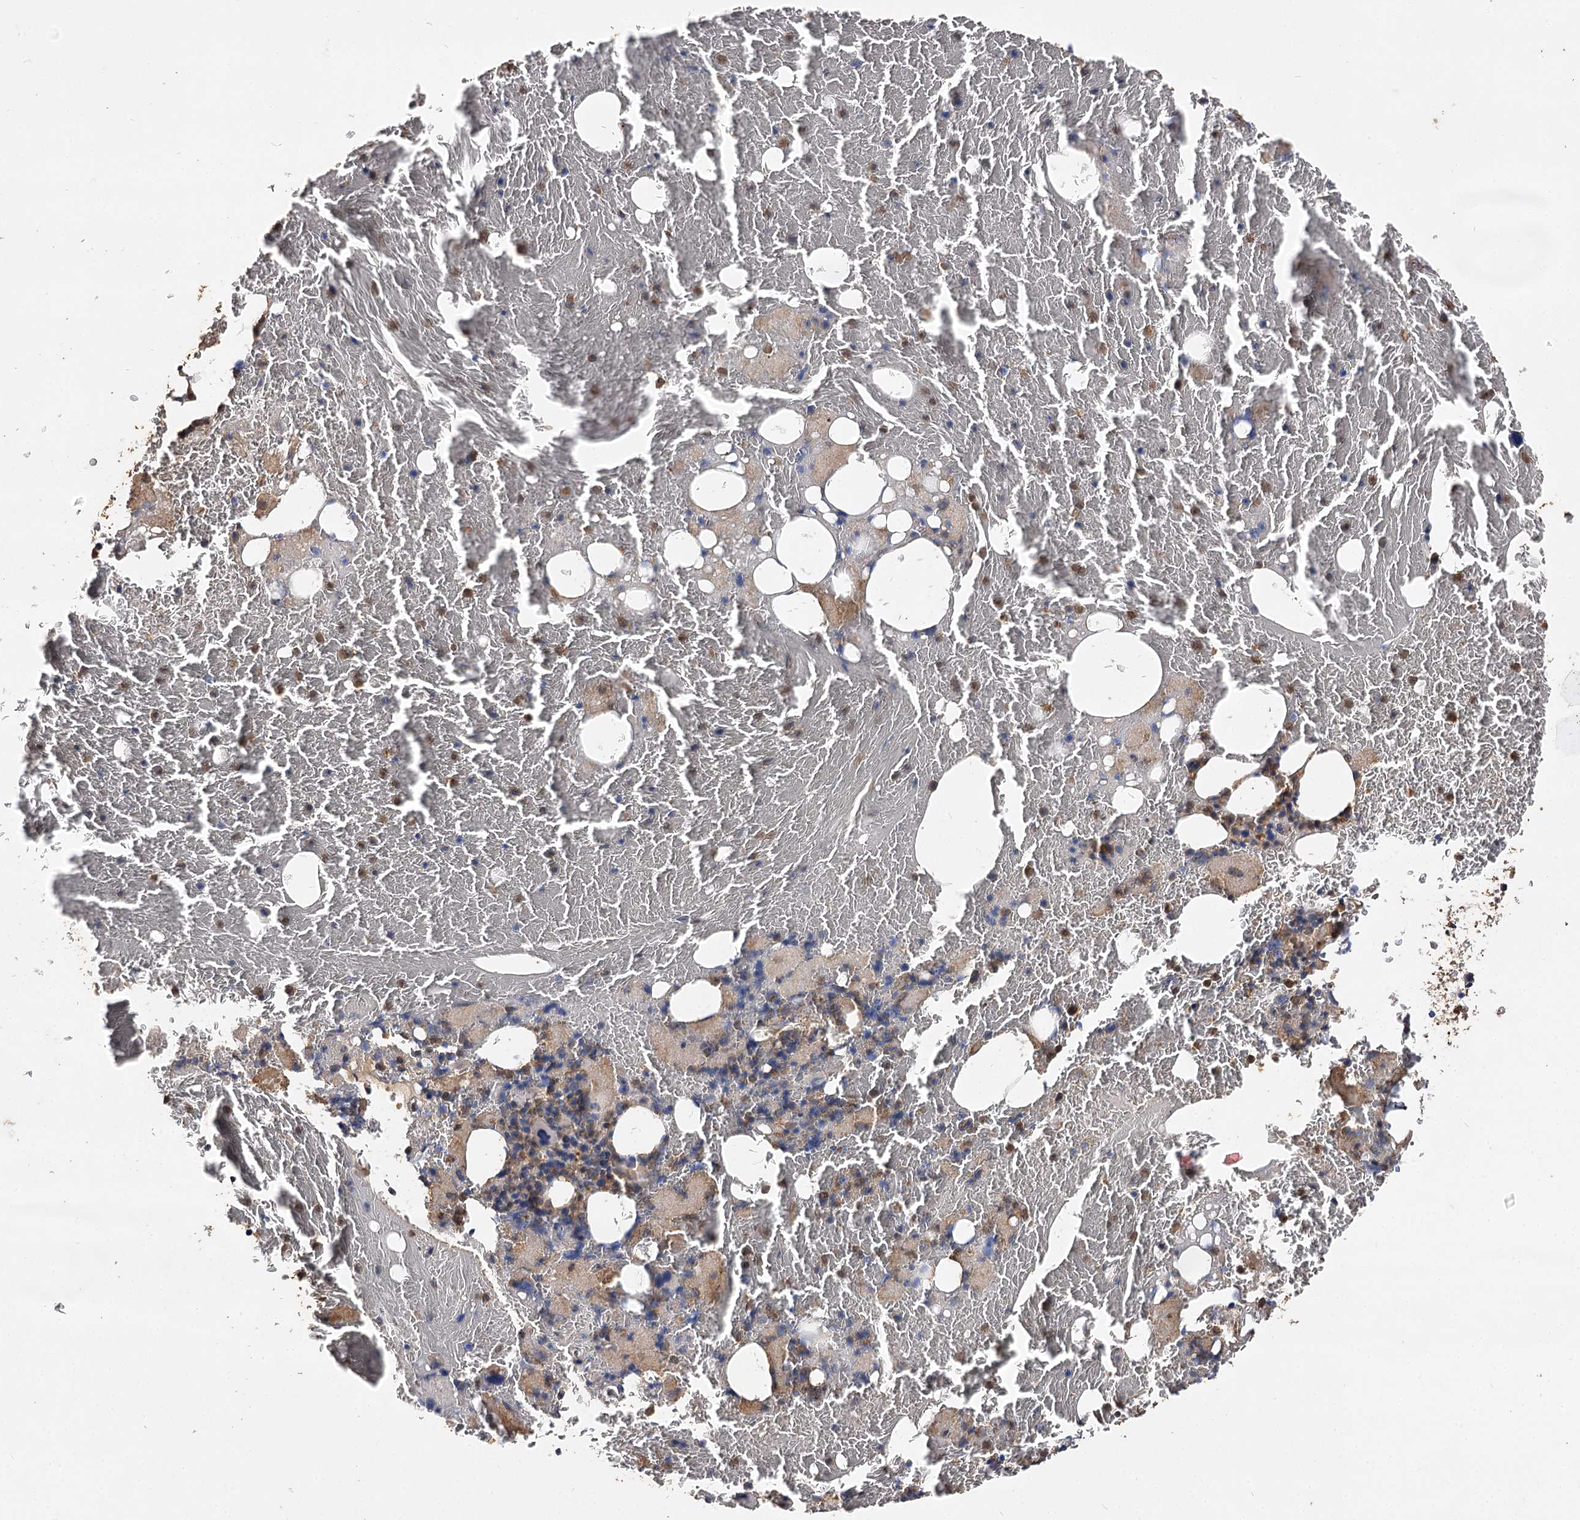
{"staining": {"intensity": "weak", "quantity": ">75%", "location": "cytoplasmic/membranous"}, "tissue": "bone marrow", "cell_type": "Hematopoietic cells", "image_type": "normal", "snomed": [{"axis": "morphology", "description": "Normal tissue, NOS"}, {"axis": "topography", "description": "Bone marrow"}], "caption": "High-magnification brightfield microscopy of unremarkable bone marrow stained with DAB (3,3'-diaminobenzidine) (brown) and counterstained with hematoxylin (blue). hematopoietic cells exhibit weak cytoplasmic/membranous expression is appreciated in about>75% of cells.", "gene": "ARL13A", "patient": {"sex": "male", "age": 79}}